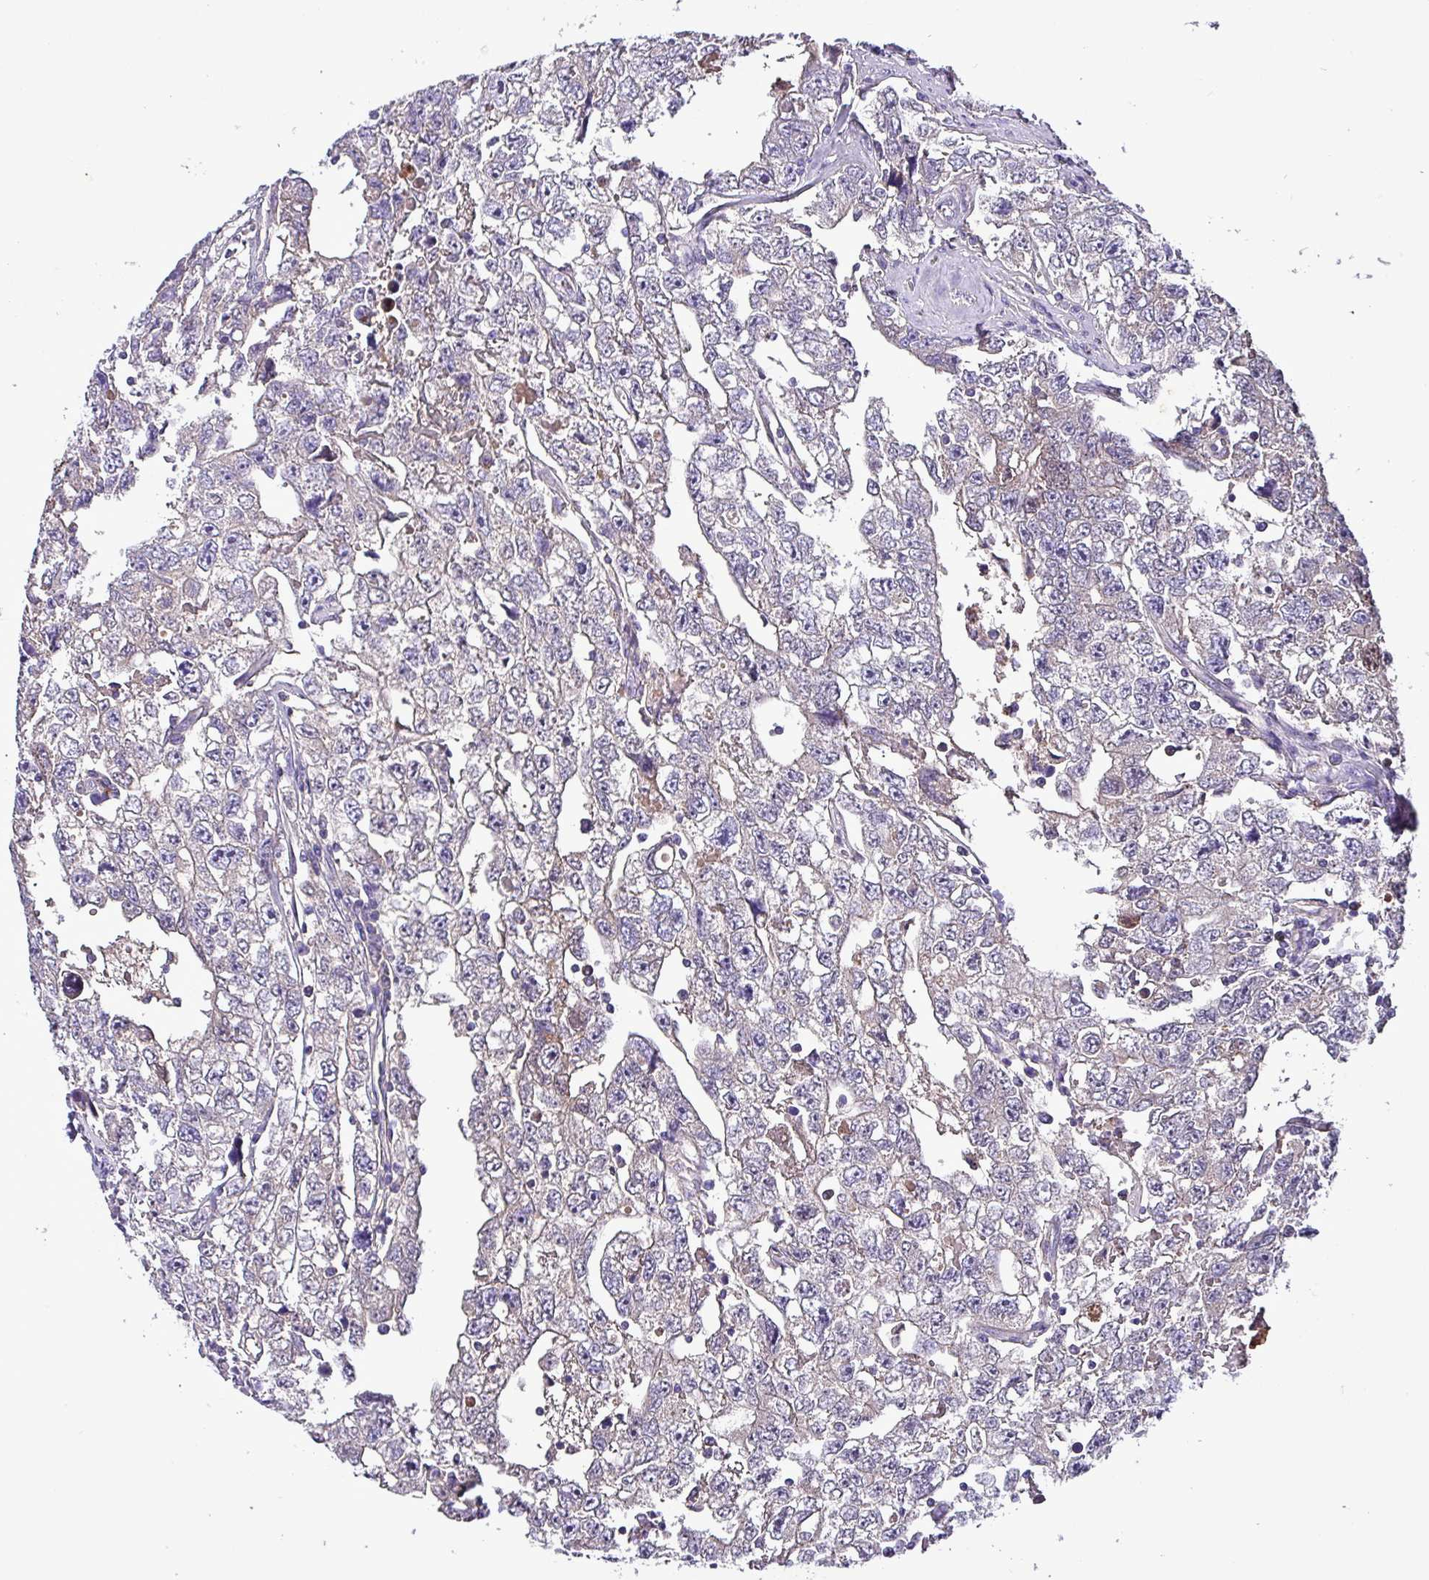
{"staining": {"intensity": "negative", "quantity": "none", "location": "none"}, "tissue": "testis cancer", "cell_type": "Tumor cells", "image_type": "cancer", "snomed": [{"axis": "morphology", "description": "Carcinoma, Embryonal, NOS"}, {"axis": "topography", "description": "Testis"}], "caption": "Tumor cells are negative for brown protein staining in testis cancer.", "gene": "HP", "patient": {"sex": "male", "age": 22}}